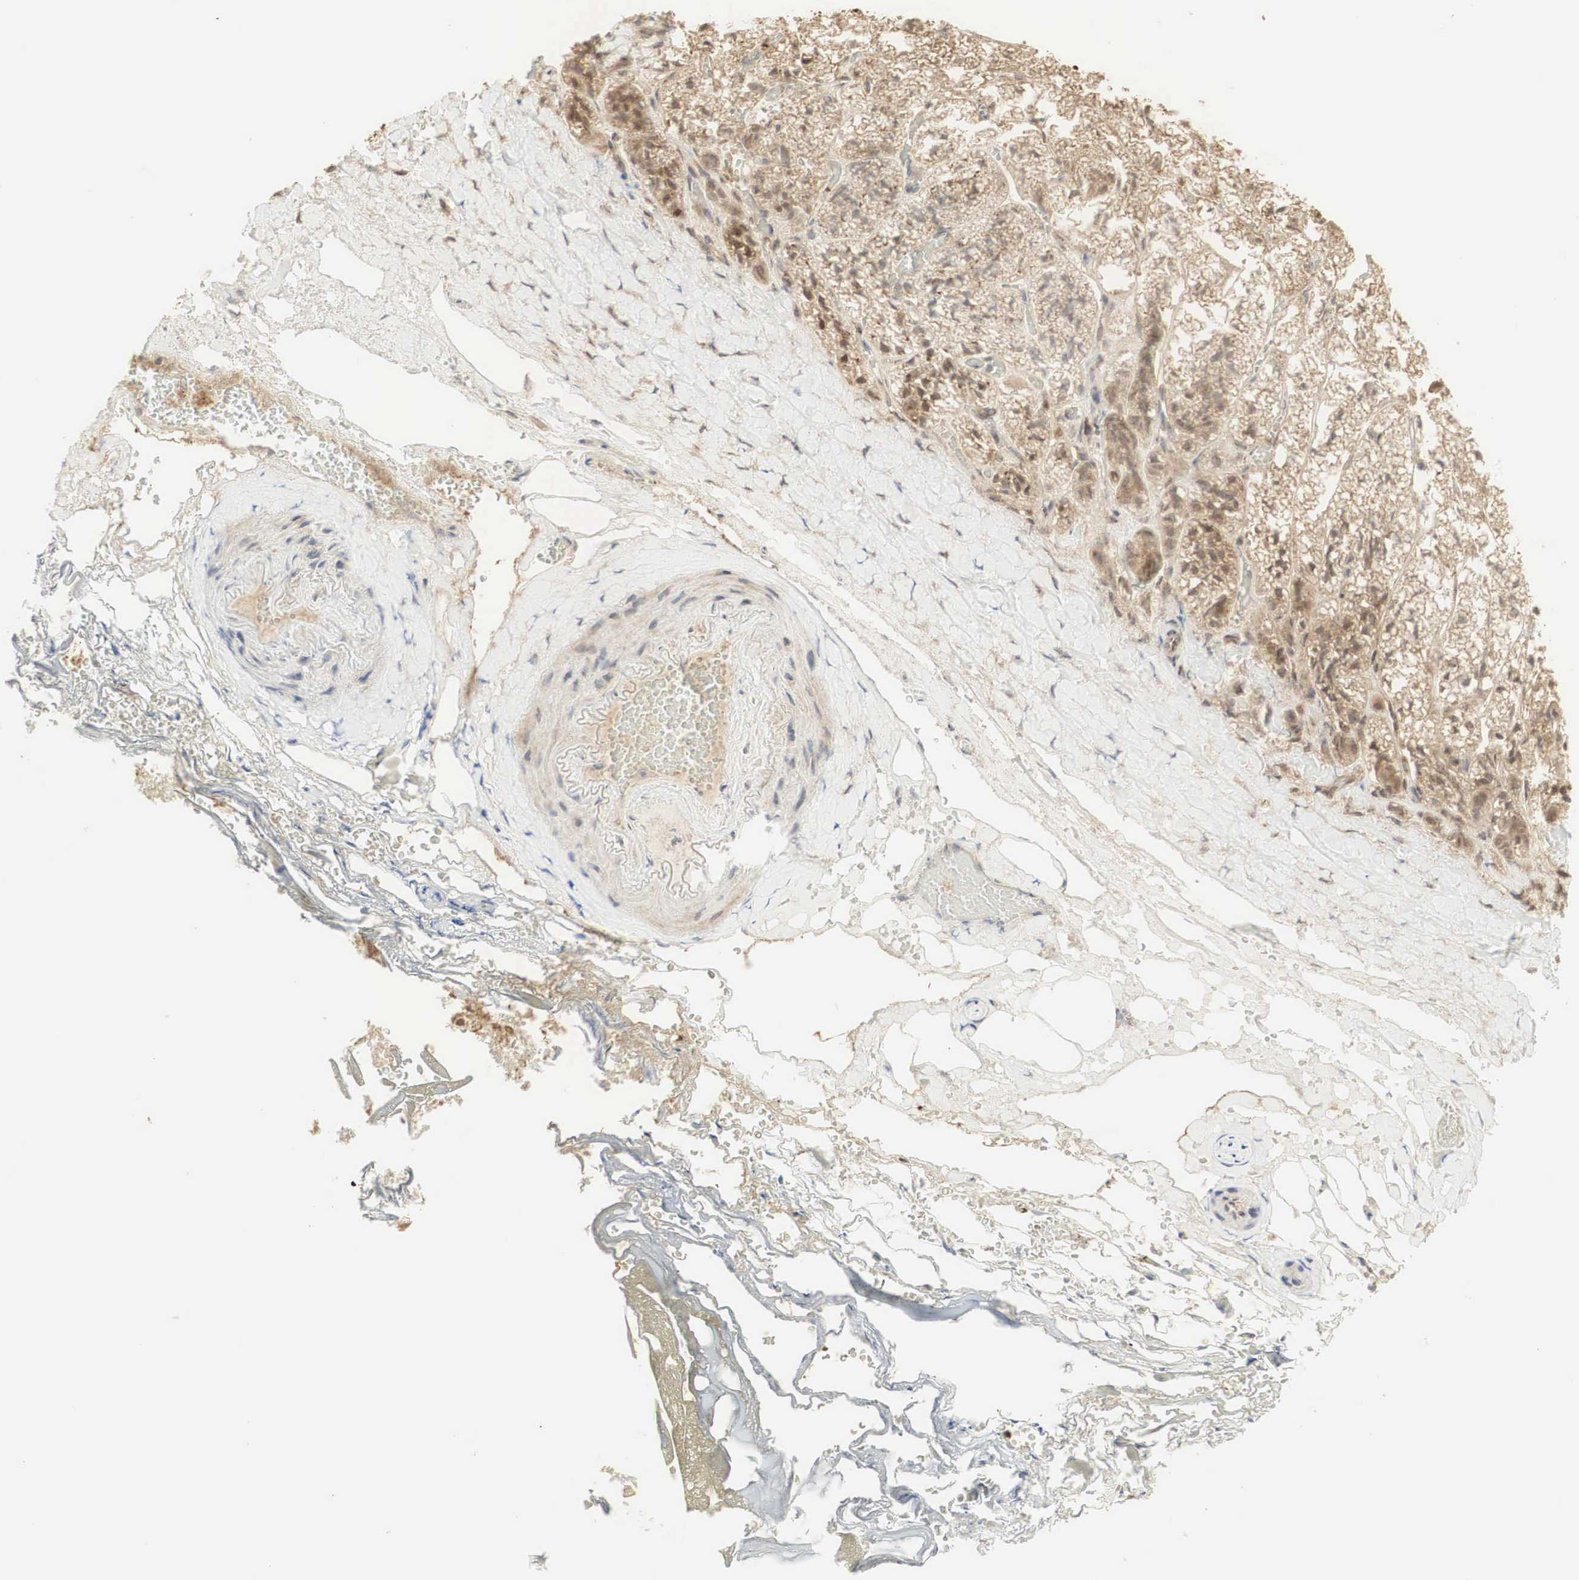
{"staining": {"intensity": "moderate", "quantity": "25%-75%", "location": "cytoplasmic/membranous,nuclear"}, "tissue": "adrenal gland", "cell_type": "Glandular cells", "image_type": "normal", "snomed": [{"axis": "morphology", "description": "Normal tissue, NOS"}, {"axis": "topography", "description": "Adrenal gland"}], "caption": "Immunohistochemical staining of unremarkable human adrenal gland demonstrates 25%-75% levels of moderate cytoplasmic/membranous,nuclear protein staining in about 25%-75% of glandular cells.", "gene": "RNF113A", "patient": {"sex": "male", "age": 53}}